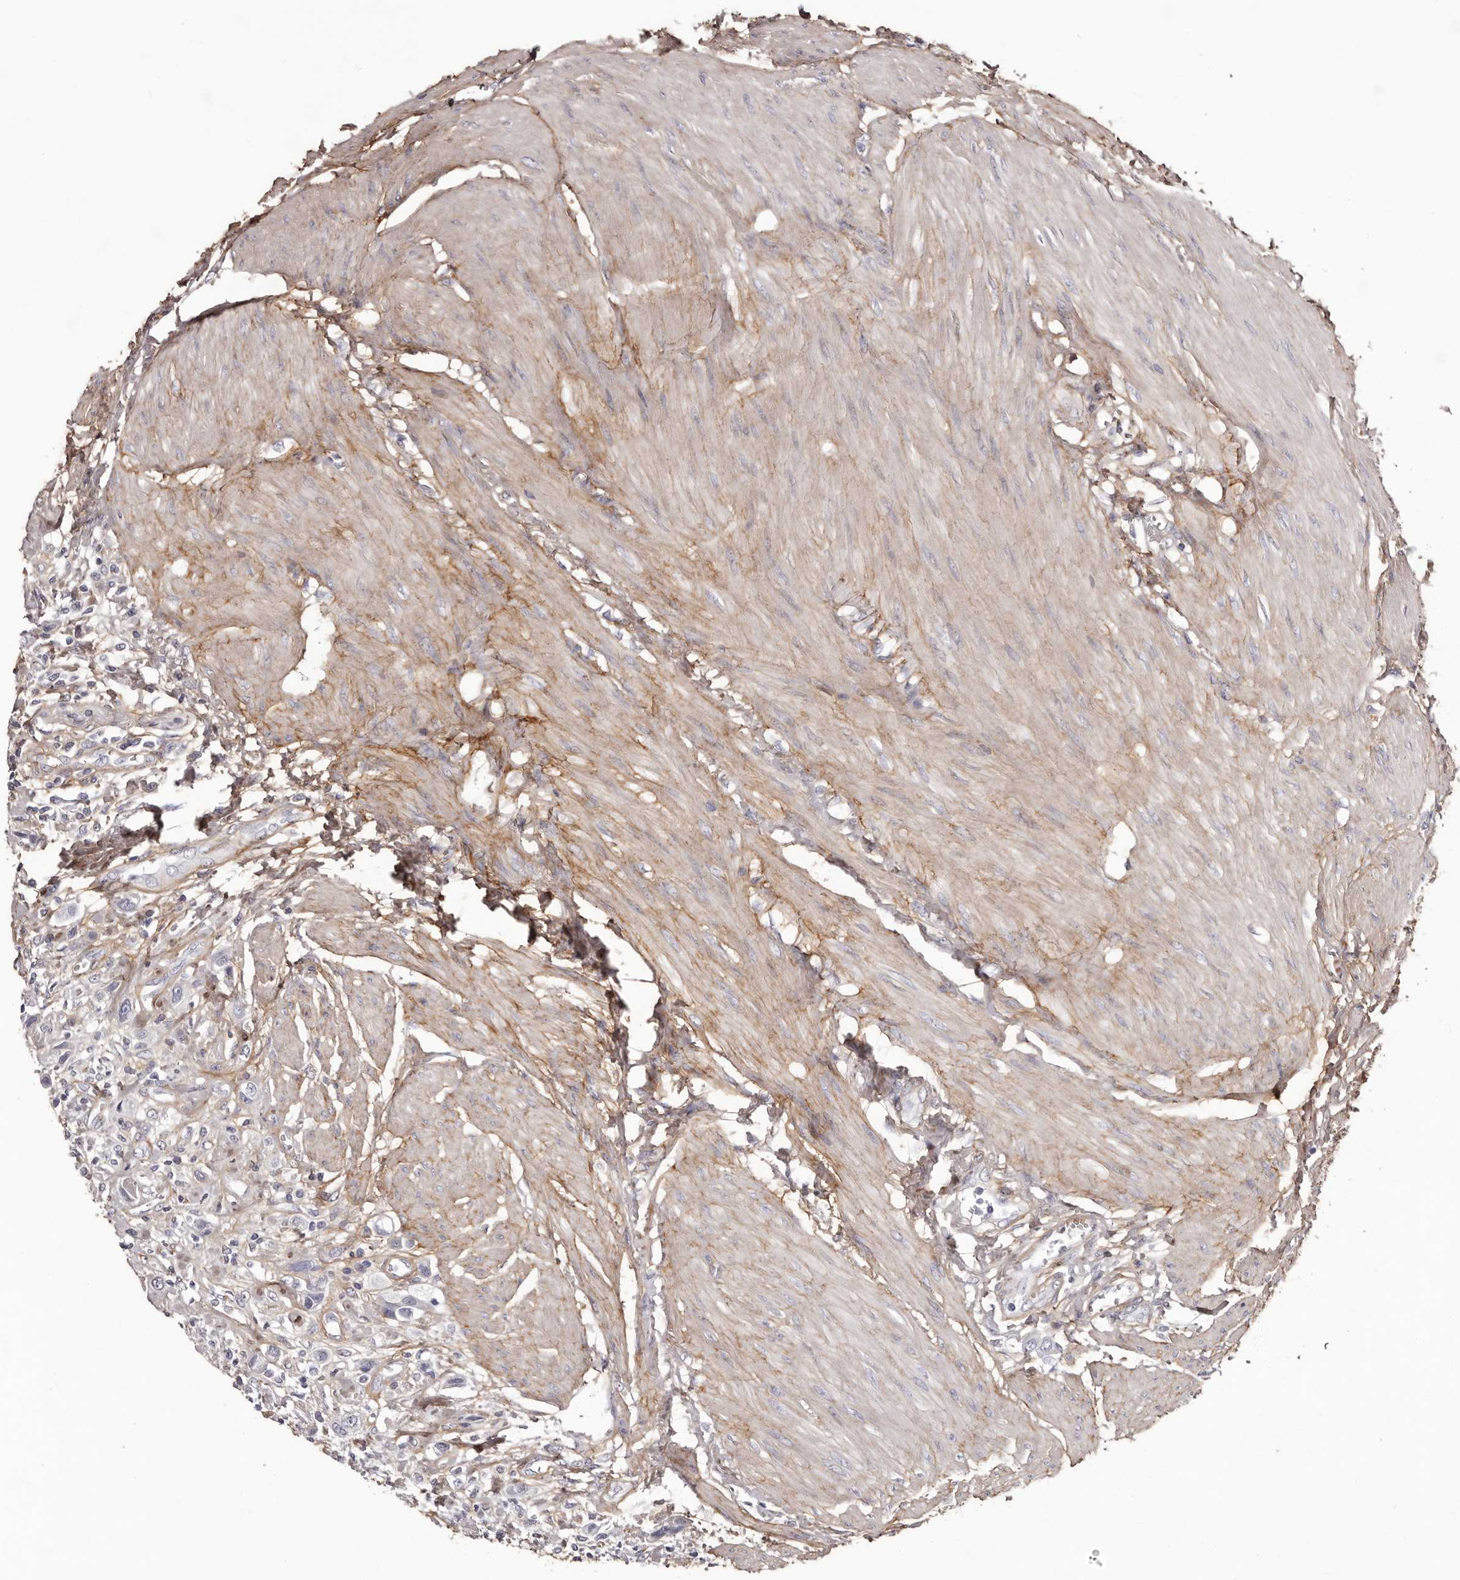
{"staining": {"intensity": "negative", "quantity": "none", "location": "none"}, "tissue": "urothelial cancer", "cell_type": "Tumor cells", "image_type": "cancer", "snomed": [{"axis": "morphology", "description": "Urothelial carcinoma, High grade"}, {"axis": "topography", "description": "Urinary bladder"}], "caption": "Immunohistochemical staining of urothelial carcinoma (high-grade) exhibits no significant expression in tumor cells.", "gene": "COL6A1", "patient": {"sex": "male", "age": 50}}